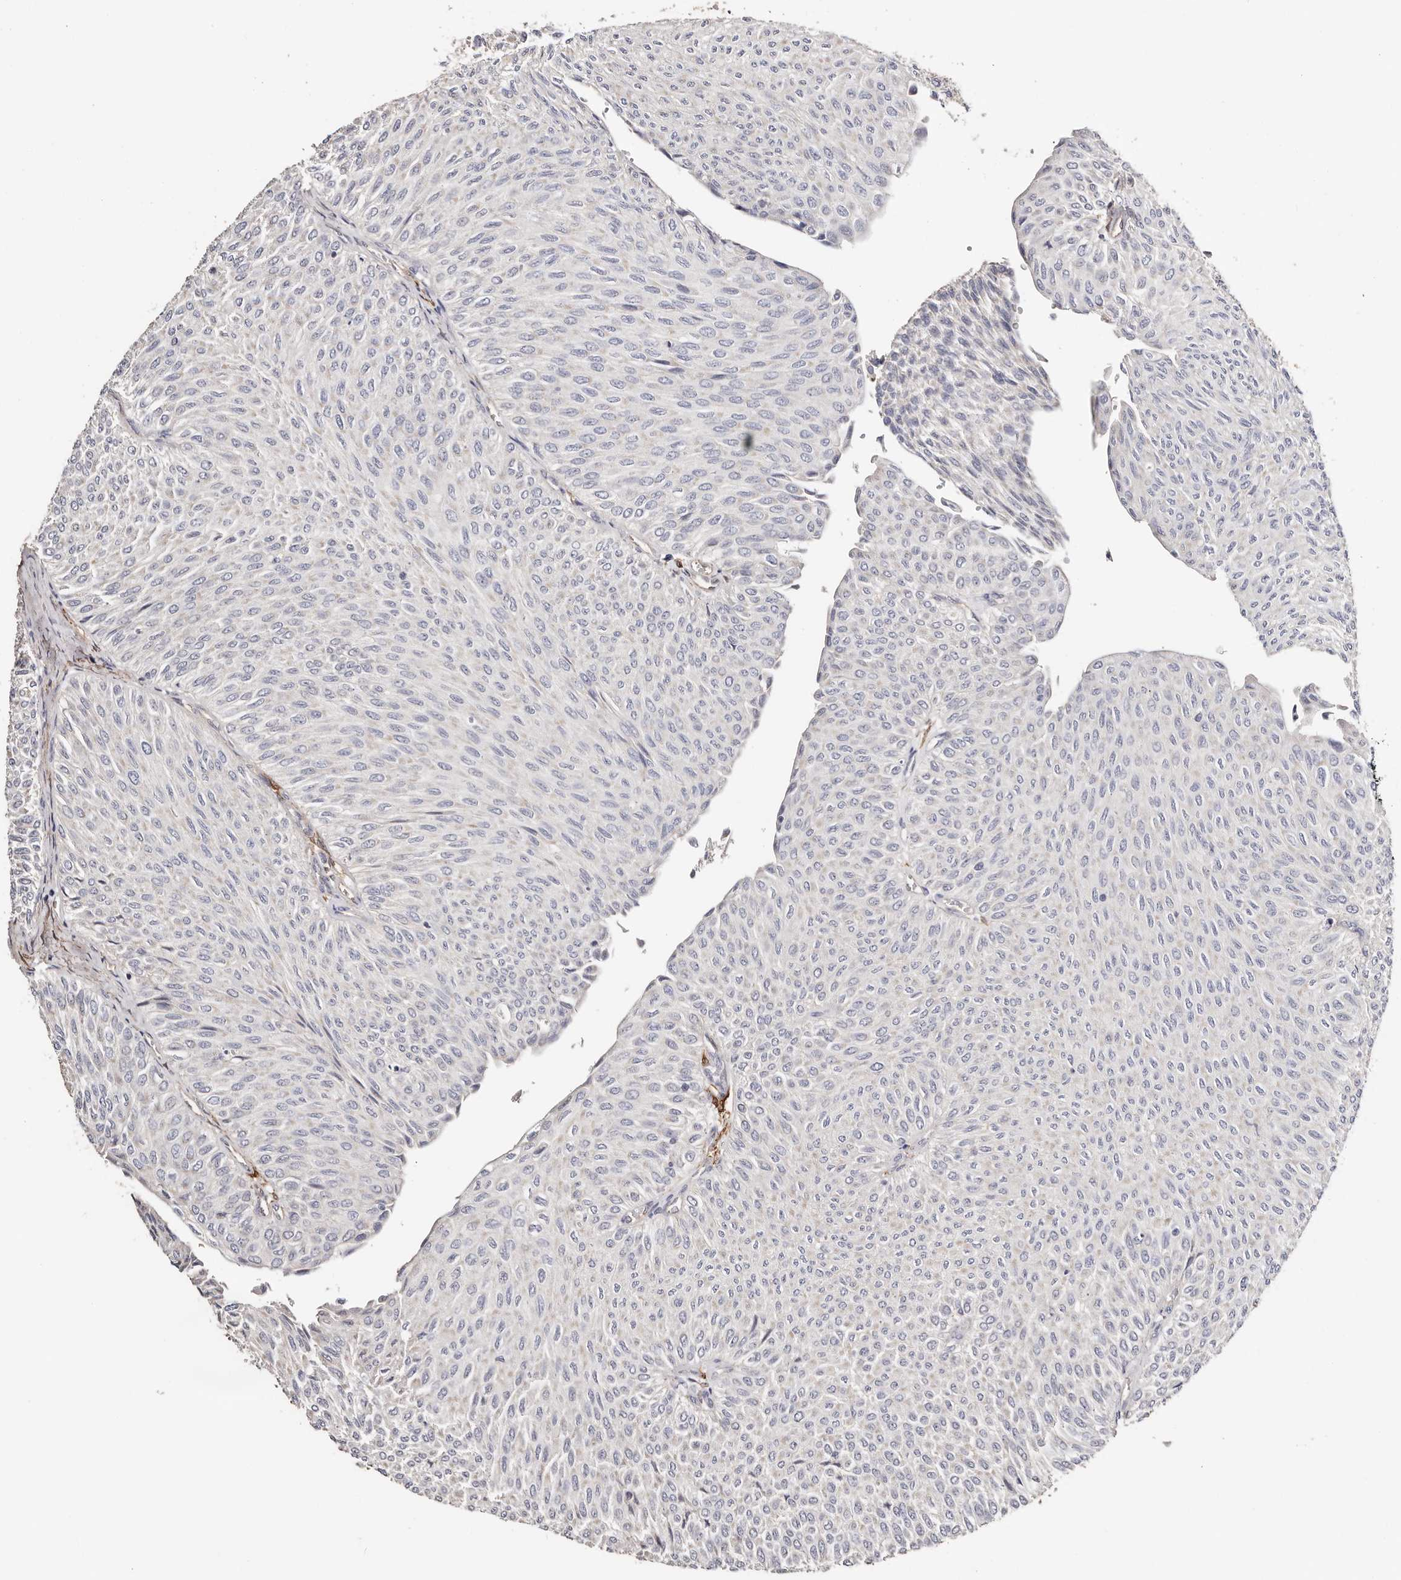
{"staining": {"intensity": "negative", "quantity": "none", "location": "none"}, "tissue": "urothelial cancer", "cell_type": "Tumor cells", "image_type": "cancer", "snomed": [{"axis": "morphology", "description": "Urothelial carcinoma, Low grade"}, {"axis": "topography", "description": "Urinary bladder"}], "caption": "Image shows no protein staining in tumor cells of urothelial cancer tissue.", "gene": "TGM2", "patient": {"sex": "male", "age": 78}}